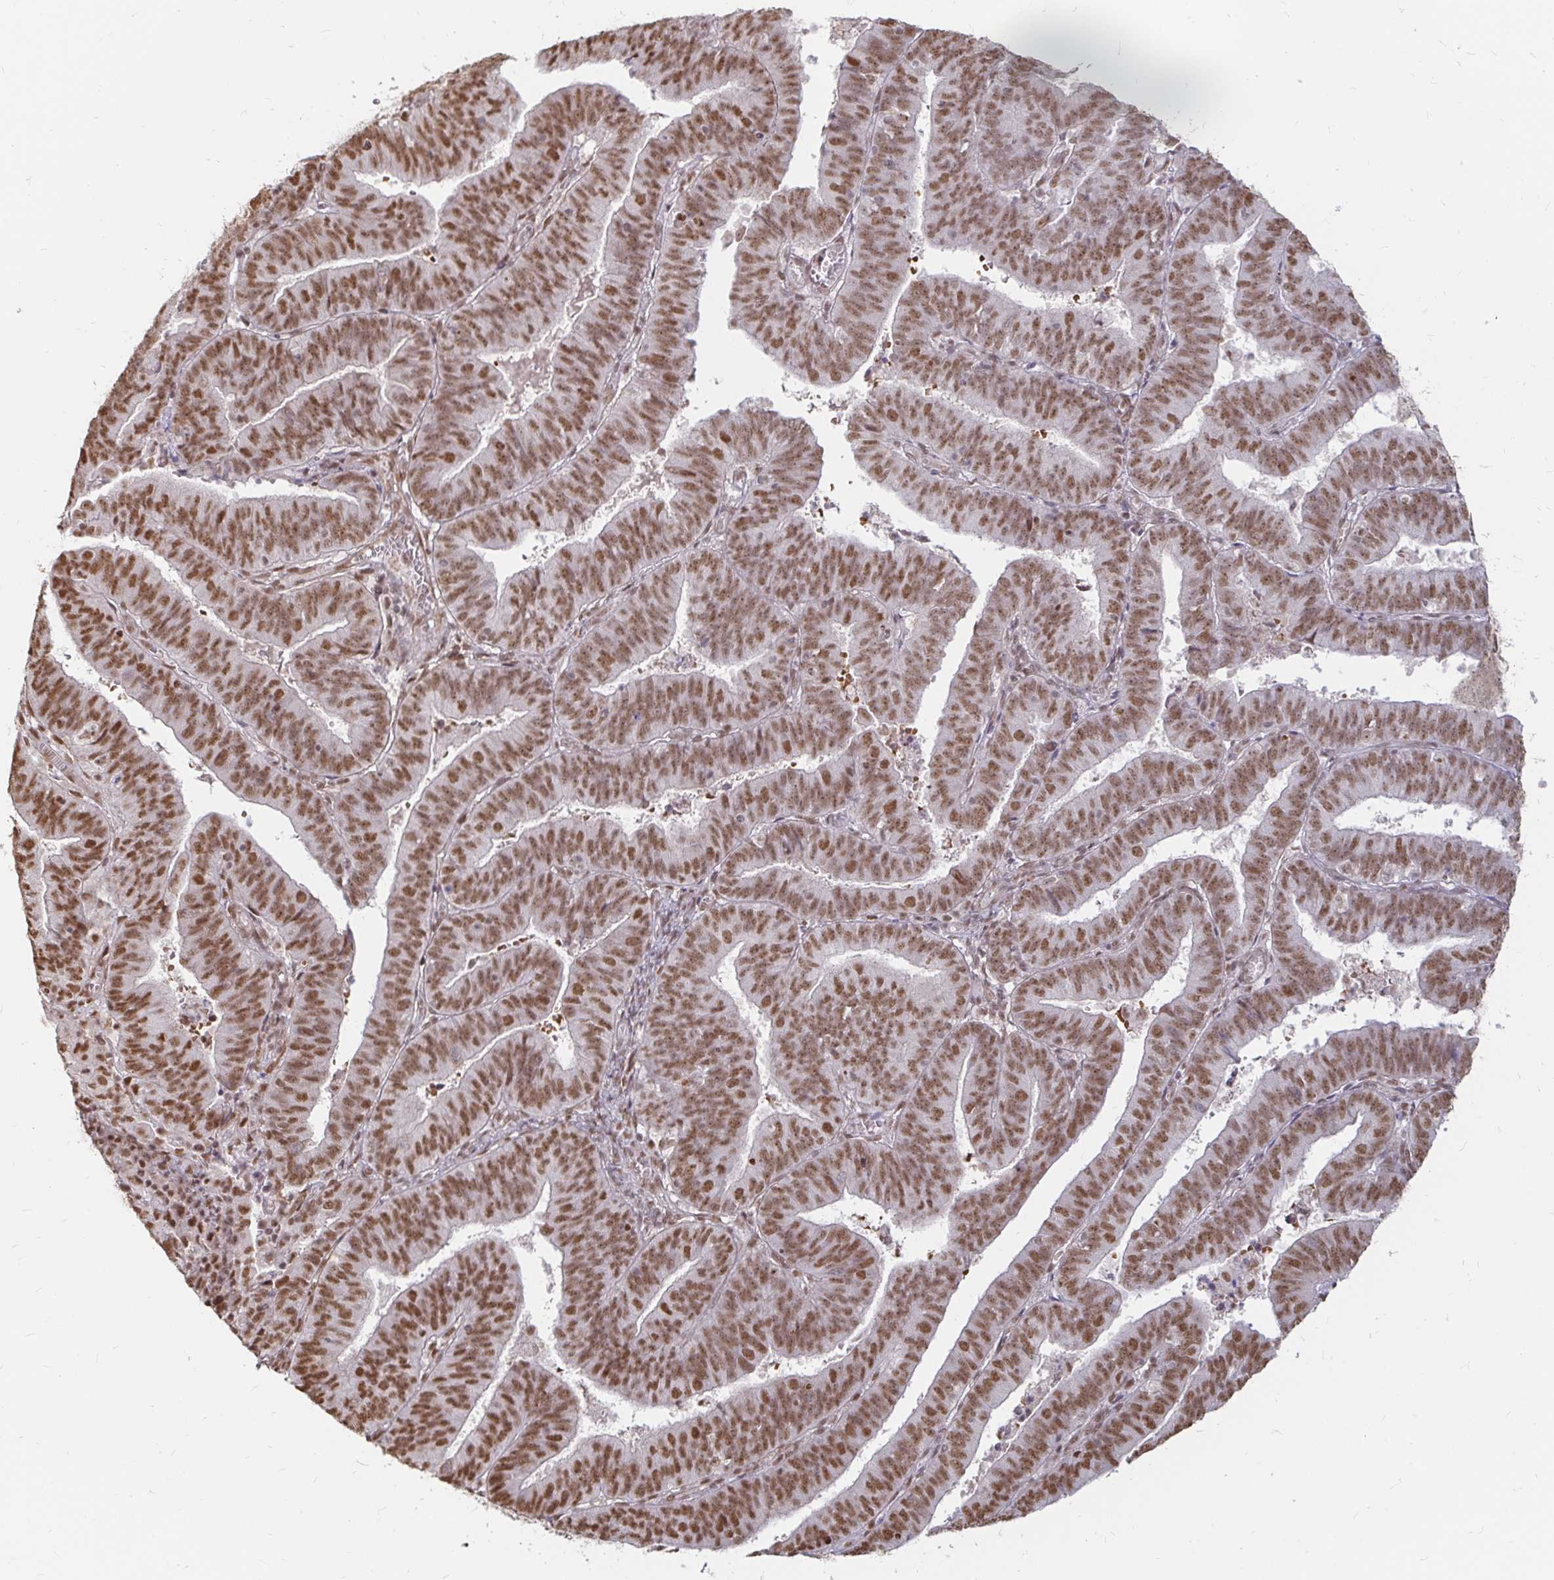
{"staining": {"intensity": "moderate", "quantity": ">75%", "location": "nuclear"}, "tissue": "endometrial cancer", "cell_type": "Tumor cells", "image_type": "cancer", "snomed": [{"axis": "morphology", "description": "Adenocarcinoma, NOS"}, {"axis": "topography", "description": "Endometrium"}], "caption": "IHC photomicrograph of human endometrial adenocarcinoma stained for a protein (brown), which demonstrates medium levels of moderate nuclear positivity in approximately >75% of tumor cells.", "gene": "HNRNPU", "patient": {"sex": "female", "age": 82}}